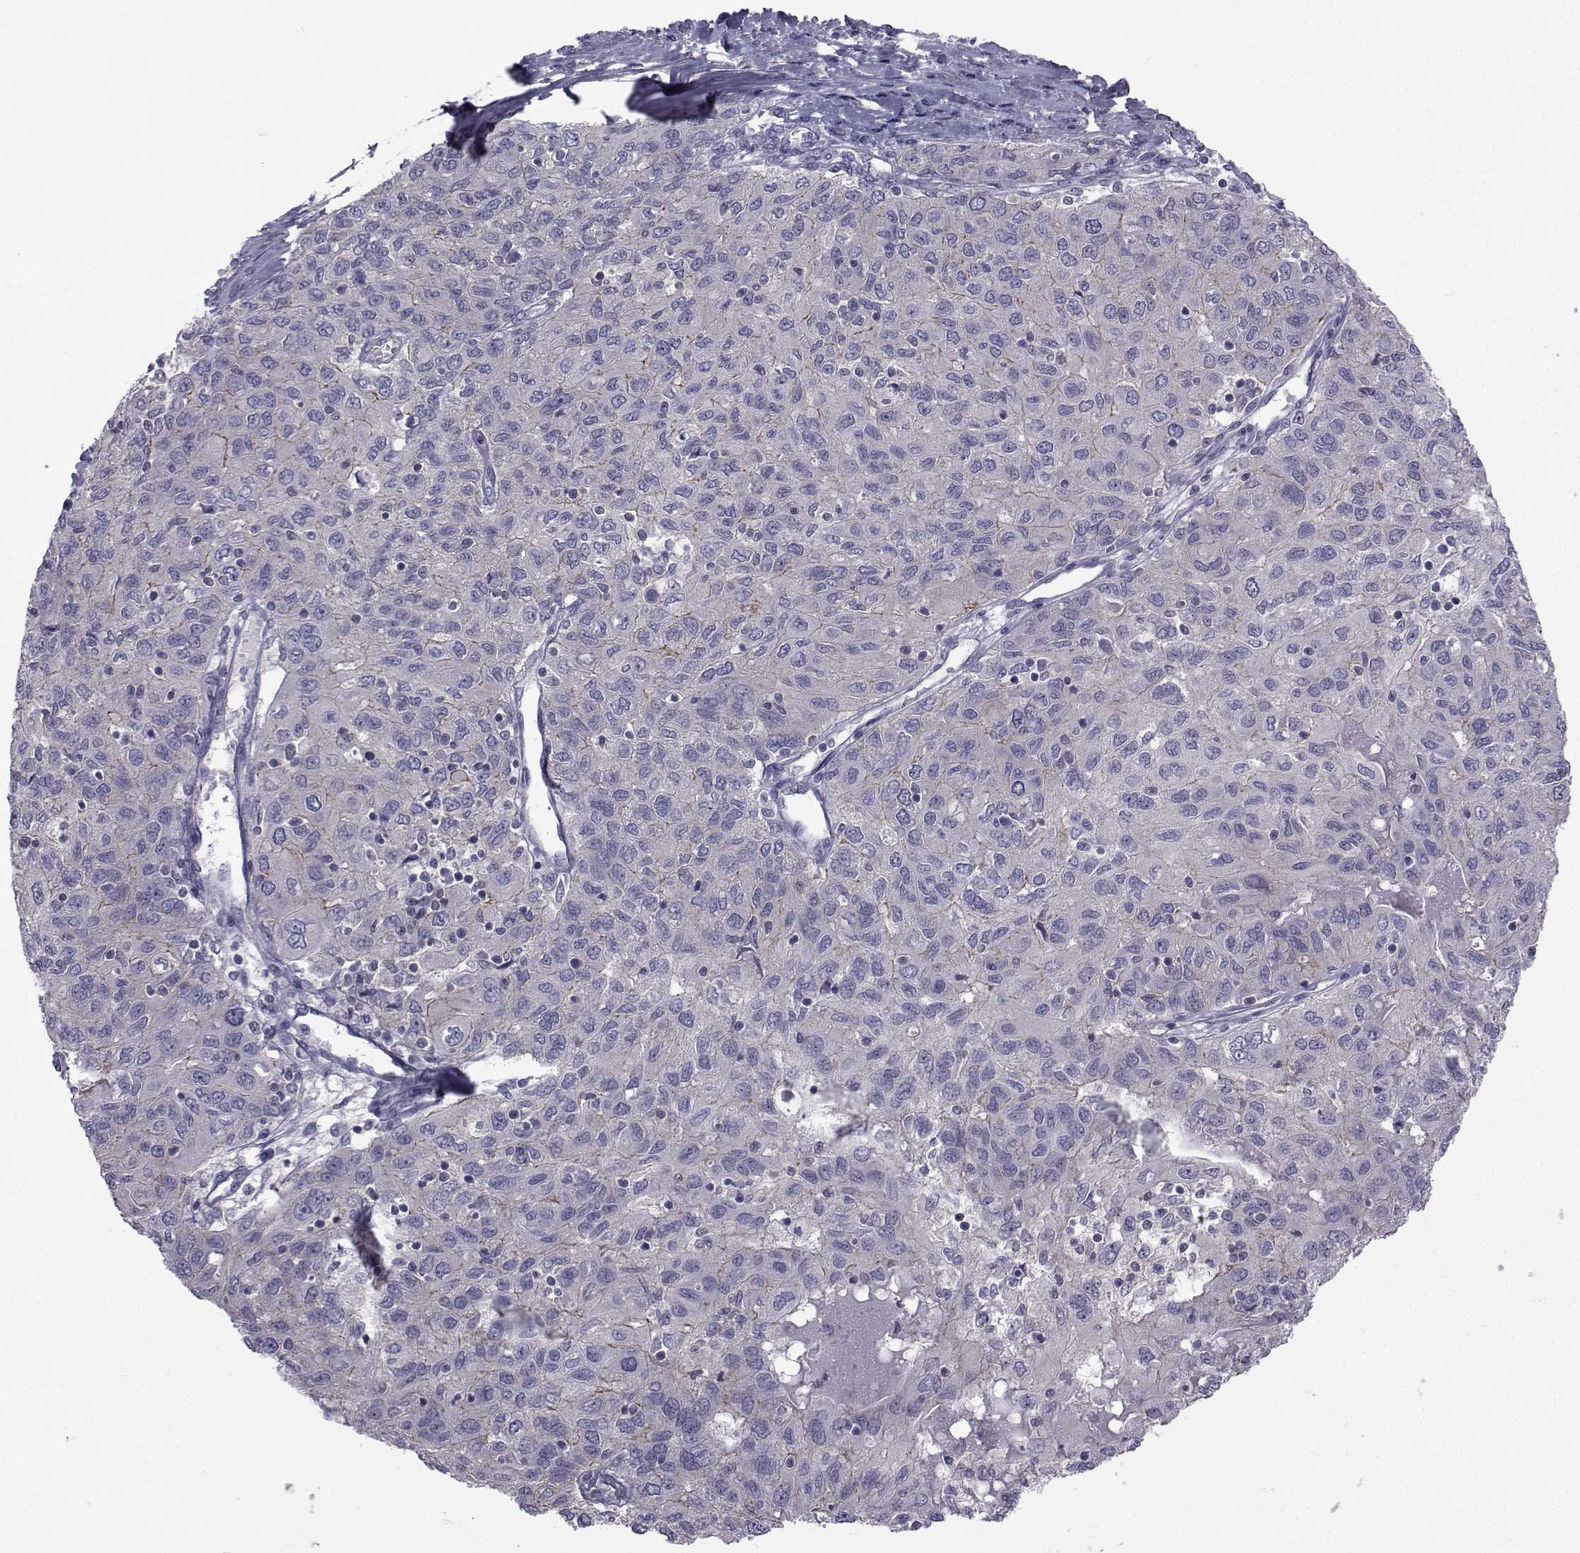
{"staining": {"intensity": "moderate", "quantity": "<25%", "location": "cytoplasmic/membranous"}, "tissue": "ovarian cancer", "cell_type": "Tumor cells", "image_type": "cancer", "snomed": [{"axis": "morphology", "description": "Carcinoma, endometroid"}, {"axis": "topography", "description": "Ovary"}], "caption": "An IHC image of neoplastic tissue is shown. Protein staining in brown highlights moderate cytoplasmic/membranous positivity in ovarian endometroid carcinoma within tumor cells.", "gene": "SLC30A10", "patient": {"sex": "female", "age": 50}}